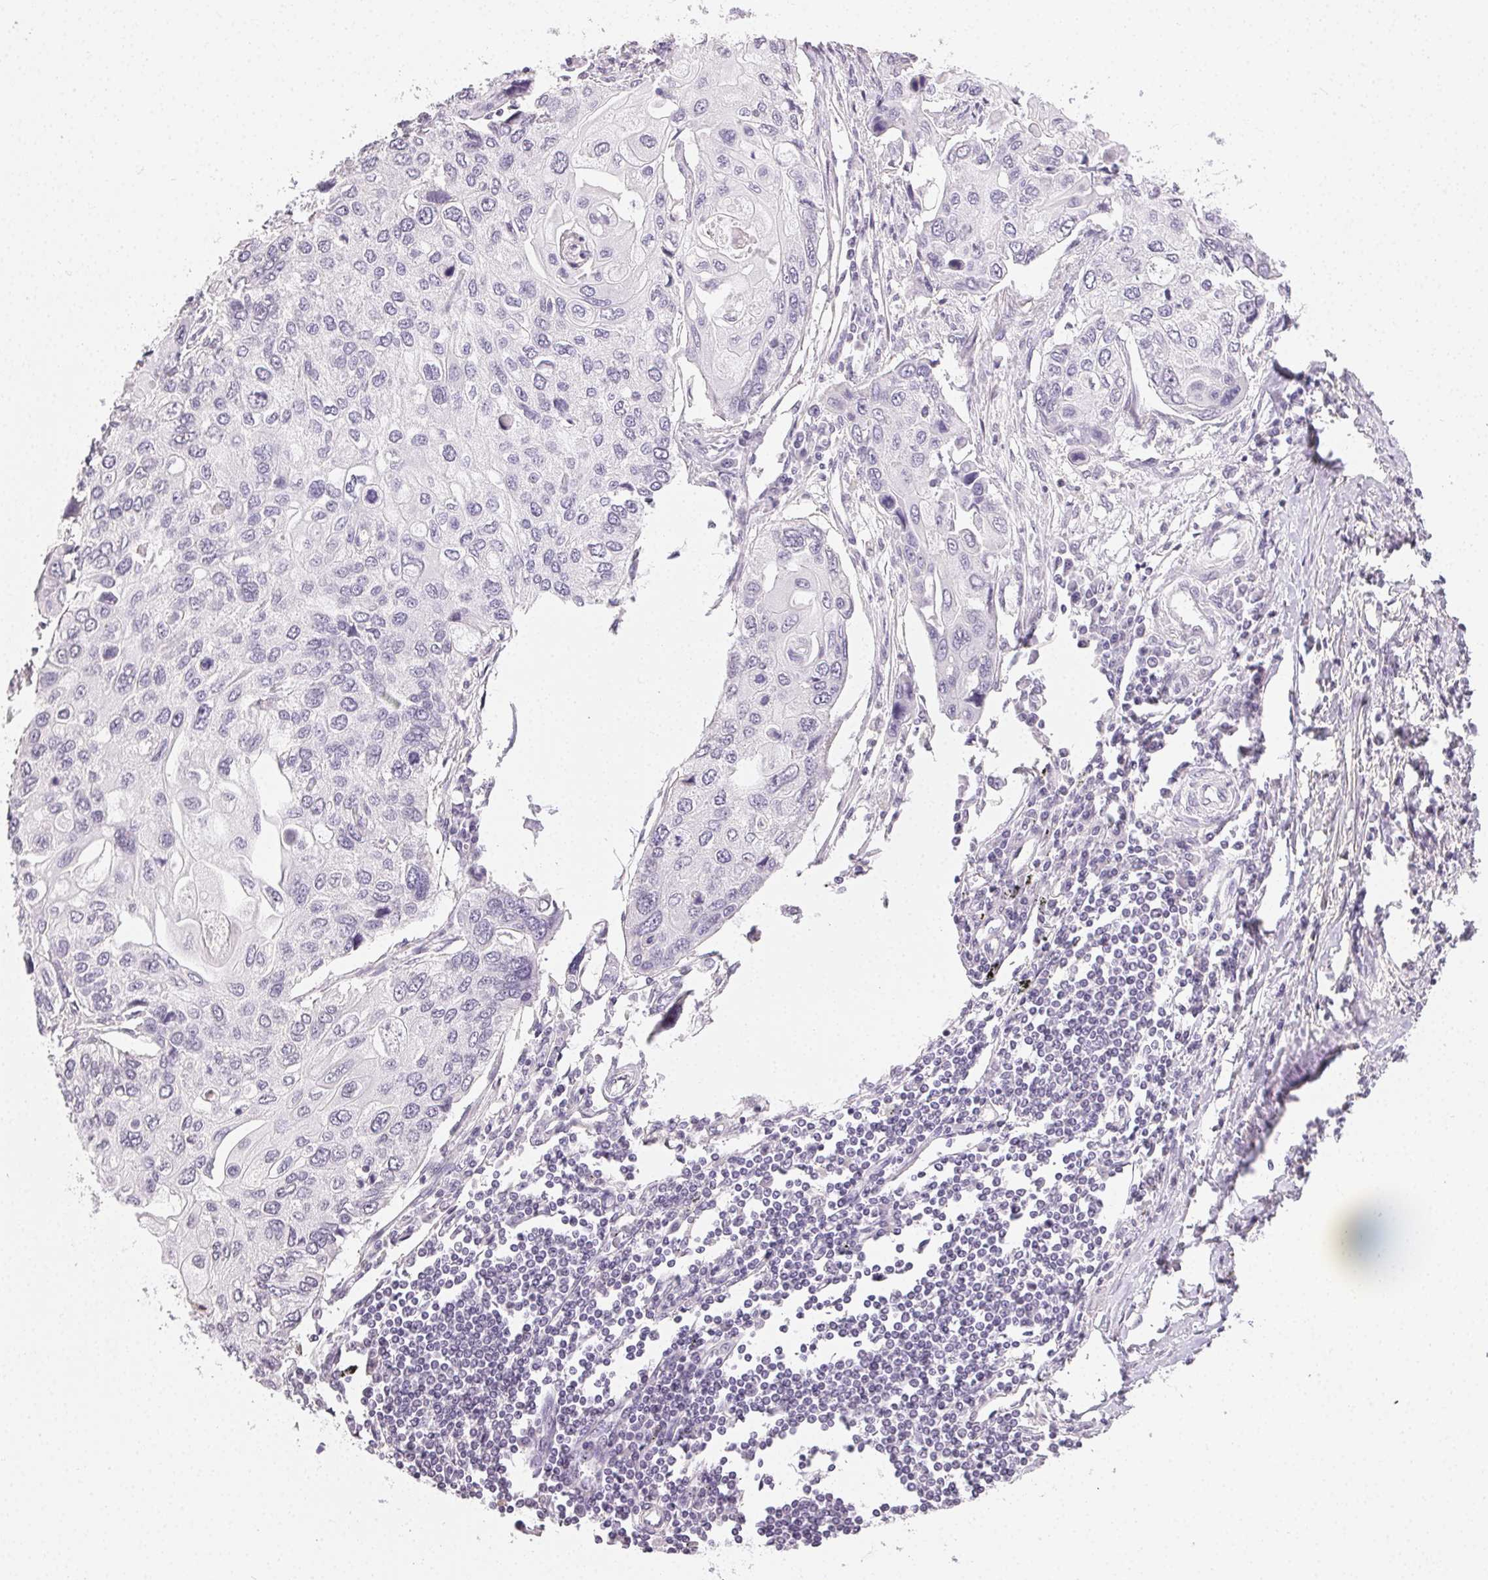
{"staining": {"intensity": "negative", "quantity": "none", "location": "none"}, "tissue": "lung cancer", "cell_type": "Tumor cells", "image_type": "cancer", "snomed": [{"axis": "morphology", "description": "Squamous cell carcinoma, NOS"}, {"axis": "morphology", "description": "Squamous cell carcinoma, metastatic, NOS"}, {"axis": "topography", "description": "Lung"}], "caption": "High power microscopy photomicrograph of an immunohistochemistry micrograph of metastatic squamous cell carcinoma (lung), revealing no significant positivity in tumor cells. (DAB (3,3'-diaminobenzidine) immunohistochemistry (IHC), high magnification).", "gene": "TMEM174", "patient": {"sex": "male", "age": 63}}